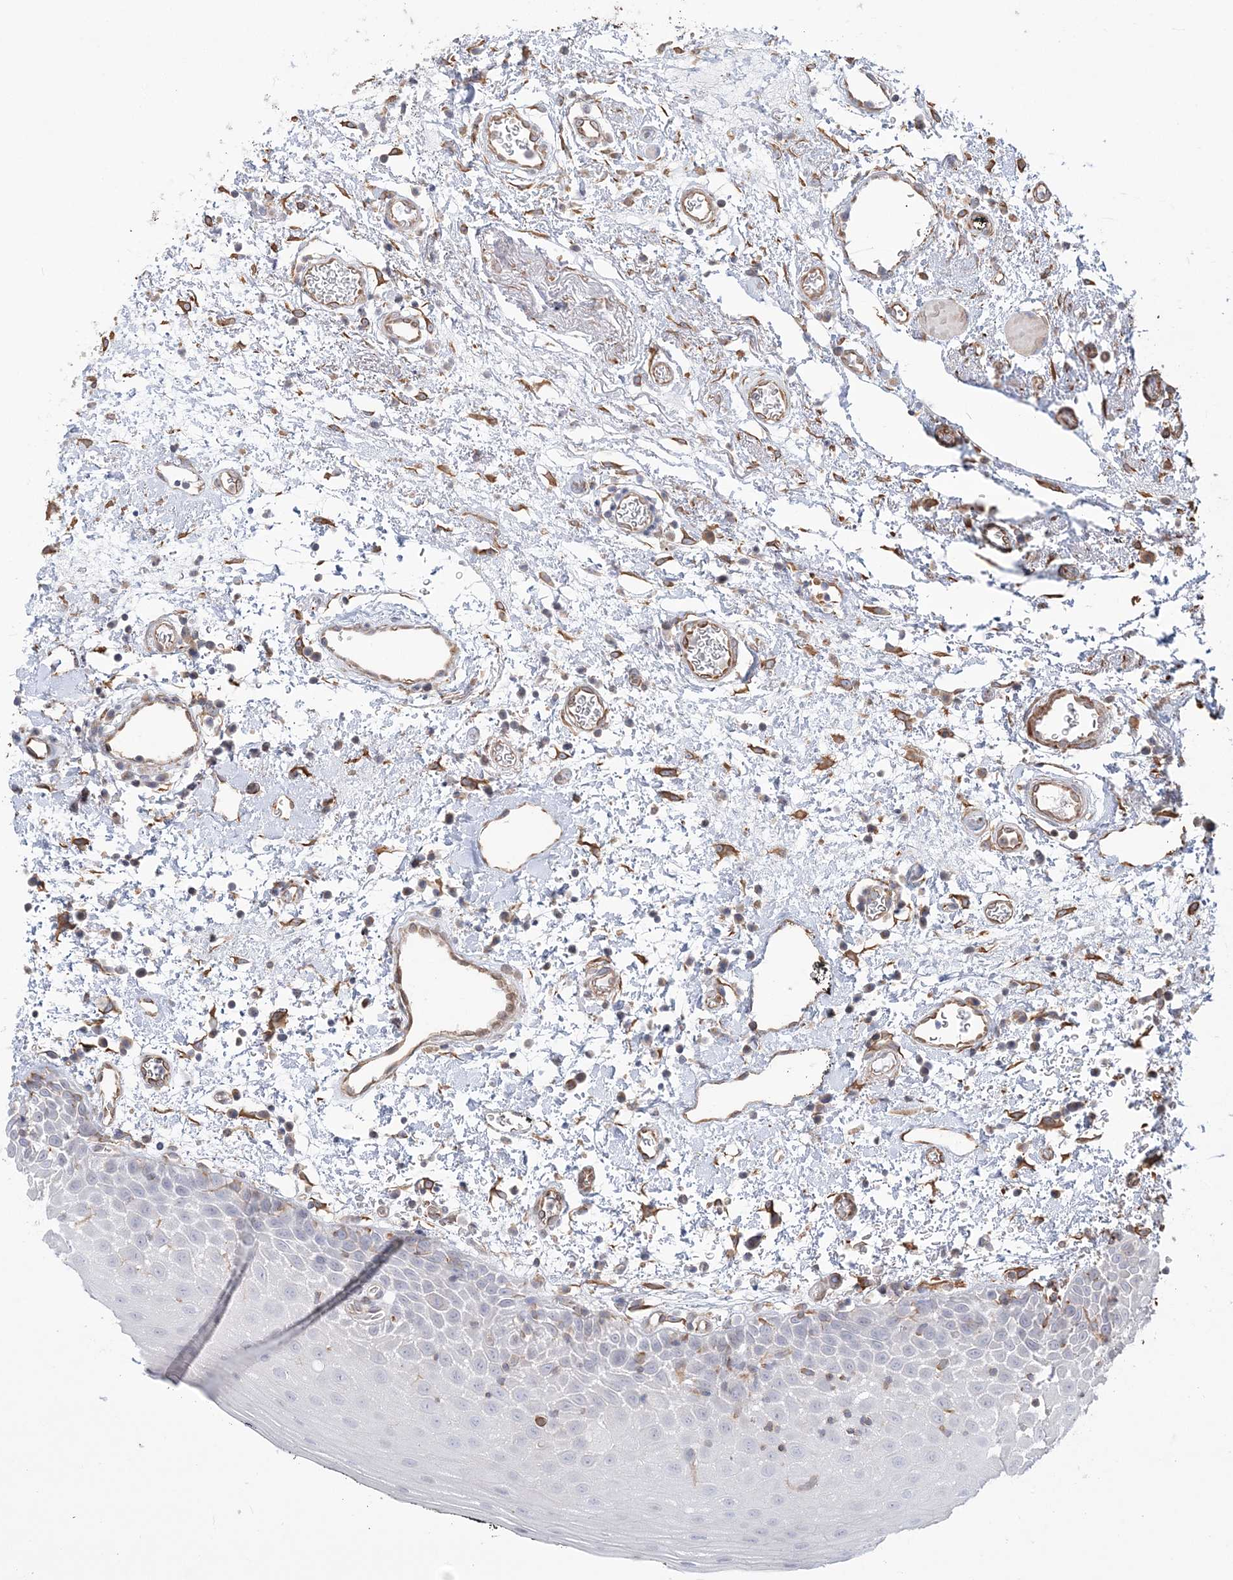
{"staining": {"intensity": "negative", "quantity": "none", "location": "none"}, "tissue": "oral mucosa", "cell_type": "Squamous epithelial cells", "image_type": "normal", "snomed": [{"axis": "morphology", "description": "Normal tissue, NOS"}, {"axis": "topography", "description": "Oral tissue"}], "caption": "A histopathology image of human oral mucosa is negative for staining in squamous epithelial cells. (DAB IHC, high magnification).", "gene": "ZNF821", "patient": {"sex": "male", "age": 74}}